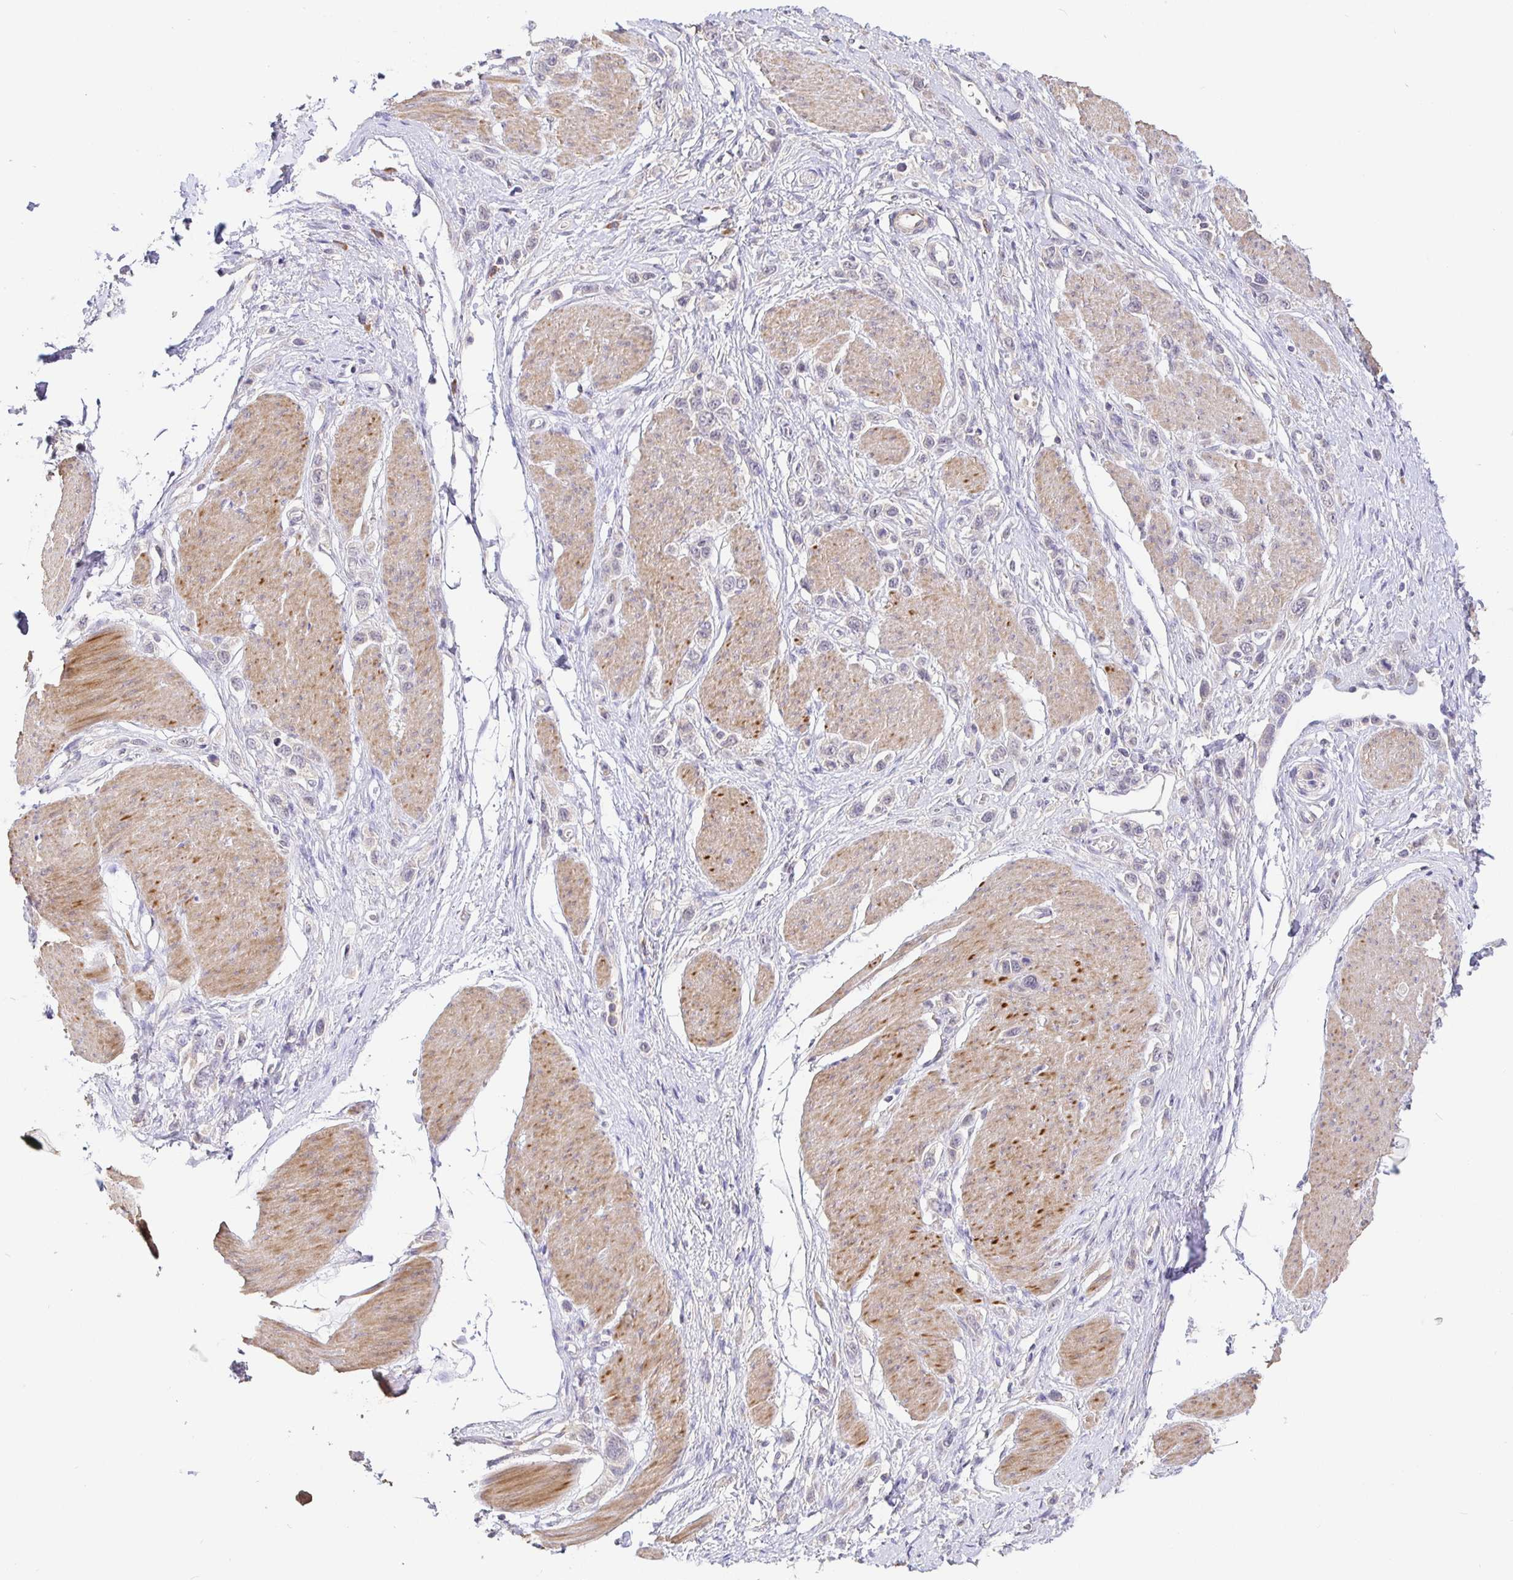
{"staining": {"intensity": "negative", "quantity": "none", "location": "none"}, "tissue": "stomach cancer", "cell_type": "Tumor cells", "image_type": "cancer", "snomed": [{"axis": "morphology", "description": "Adenocarcinoma, NOS"}, {"axis": "topography", "description": "Stomach"}], "caption": "High magnification brightfield microscopy of stomach adenocarcinoma stained with DAB (brown) and counterstained with hematoxylin (blue): tumor cells show no significant staining.", "gene": "ZDHHC11", "patient": {"sex": "female", "age": 65}}